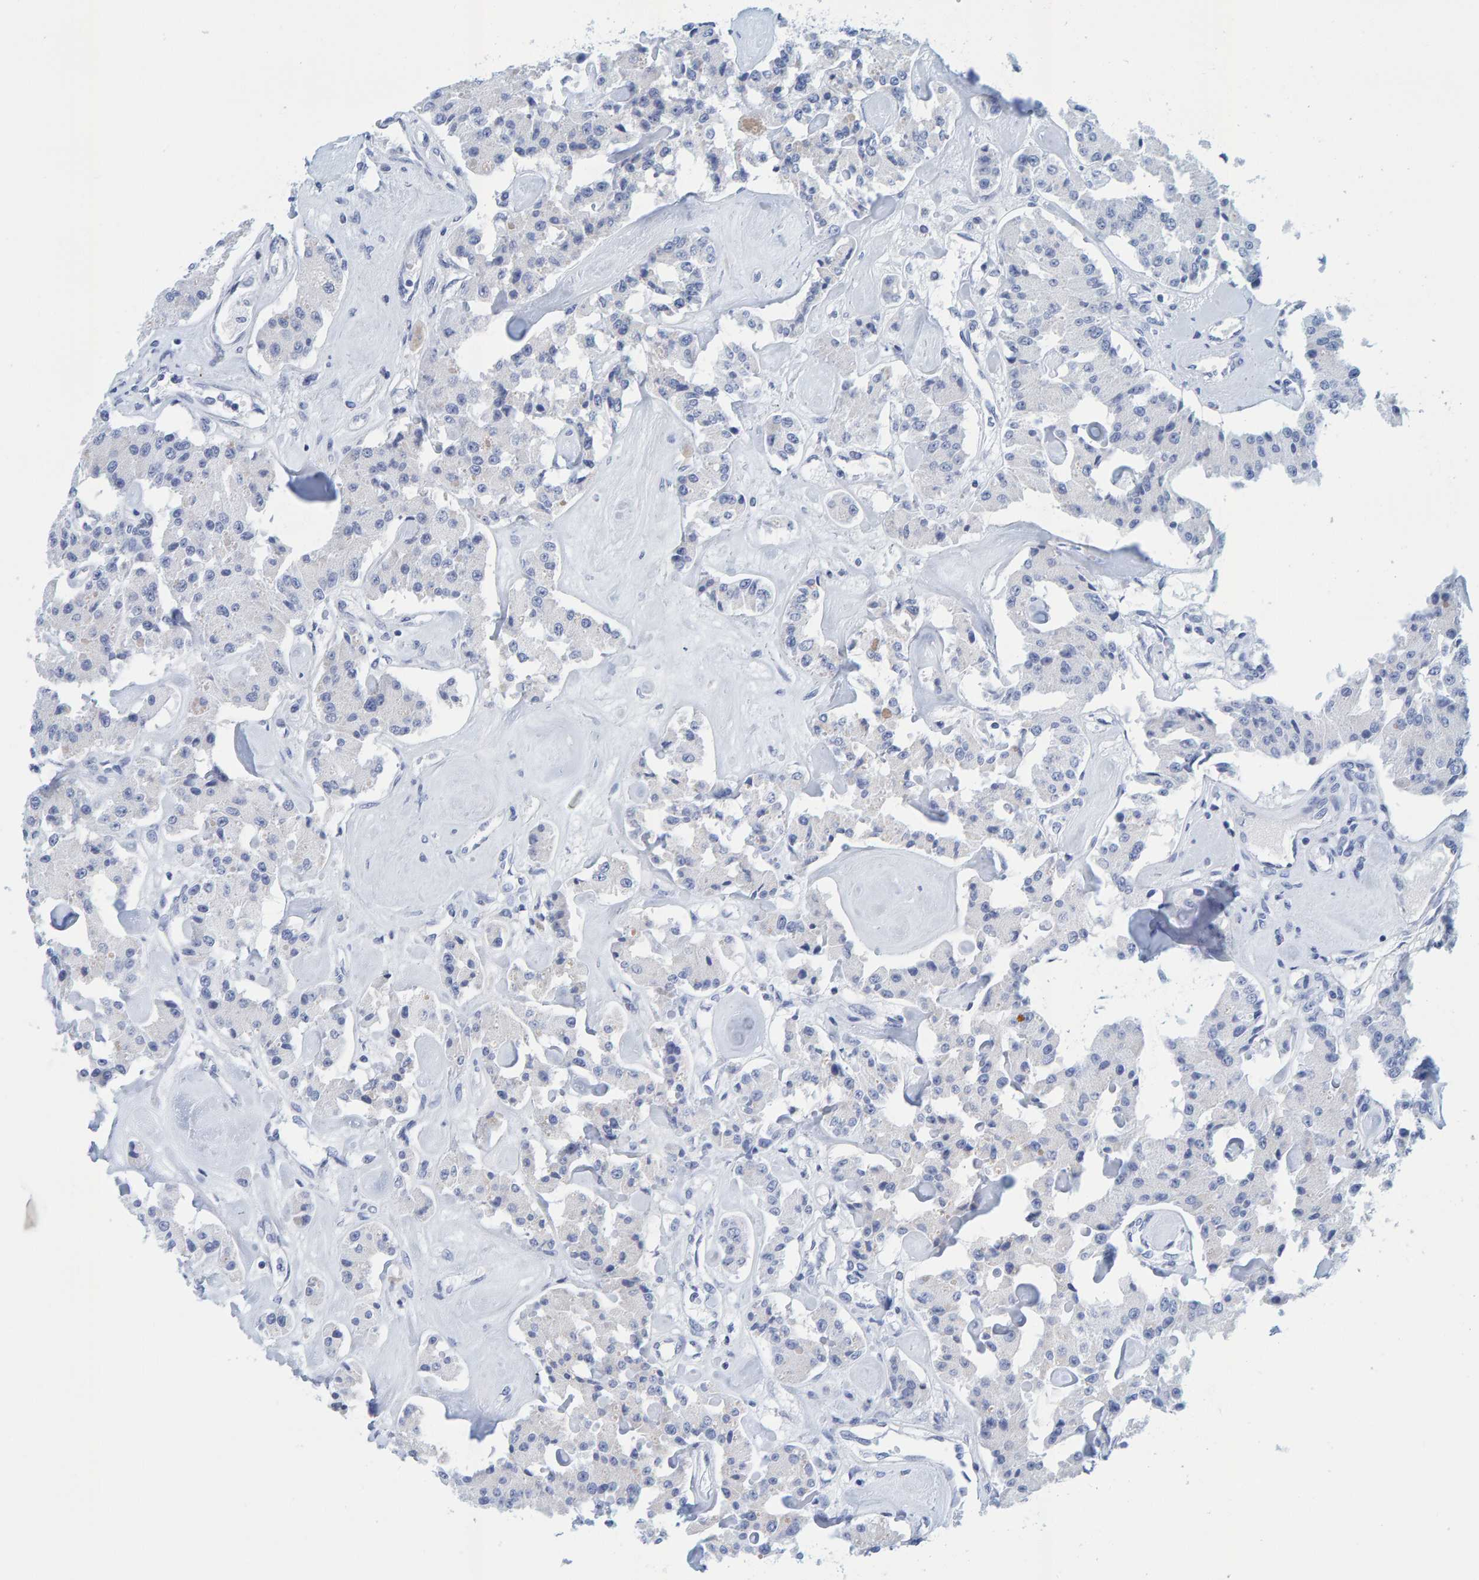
{"staining": {"intensity": "negative", "quantity": "none", "location": "none"}, "tissue": "carcinoid", "cell_type": "Tumor cells", "image_type": "cancer", "snomed": [{"axis": "morphology", "description": "Carcinoid, malignant, NOS"}, {"axis": "topography", "description": "Pancreas"}], "caption": "Carcinoid (malignant) was stained to show a protein in brown. There is no significant expression in tumor cells. (DAB (3,3'-diaminobenzidine) immunohistochemistry, high magnification).", "gene": "SFTPC", "patient": {"sex": "male", "age": 41}}